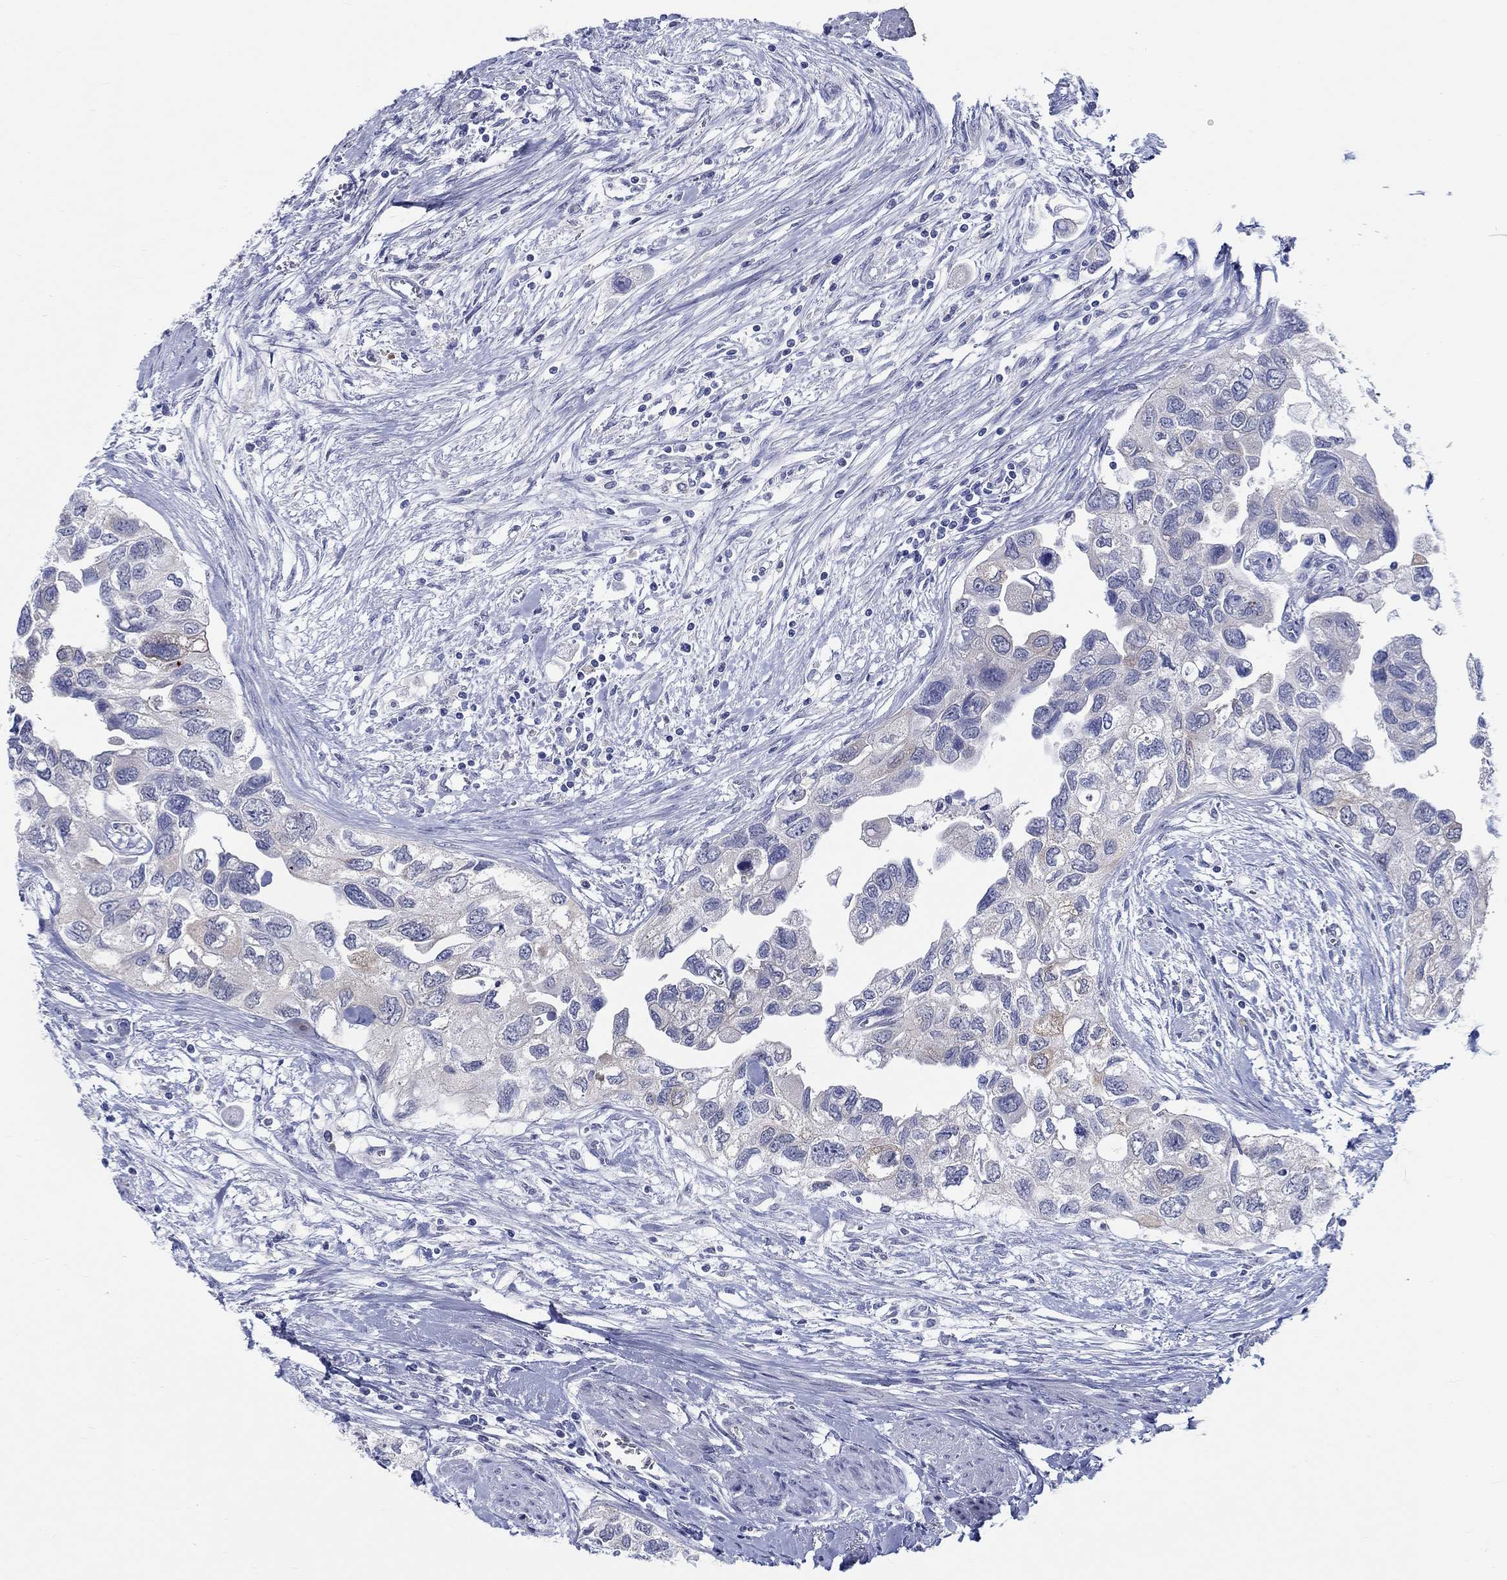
{"staining": {"intensity": "negative", "quantity": "none", "location": "none"}, "tissue": "urothelial cancer", "cell_type": "Tumor cells", "image_type": "cancer", "snomed": [{"axis": "morphology", "description": "Urothelial carcinoma, High grade"}, {"axis": "topography", "description": "Urinary bladder"}], "caption": "DAB immunohistochemical staining of urothelial carcinoma (high-grade) exhibits no significant positivity in tumor cells. Nuclei are stained in blue.", "gene": "RAP1GAP", "patient": {"sex": "male", "age": 59}}